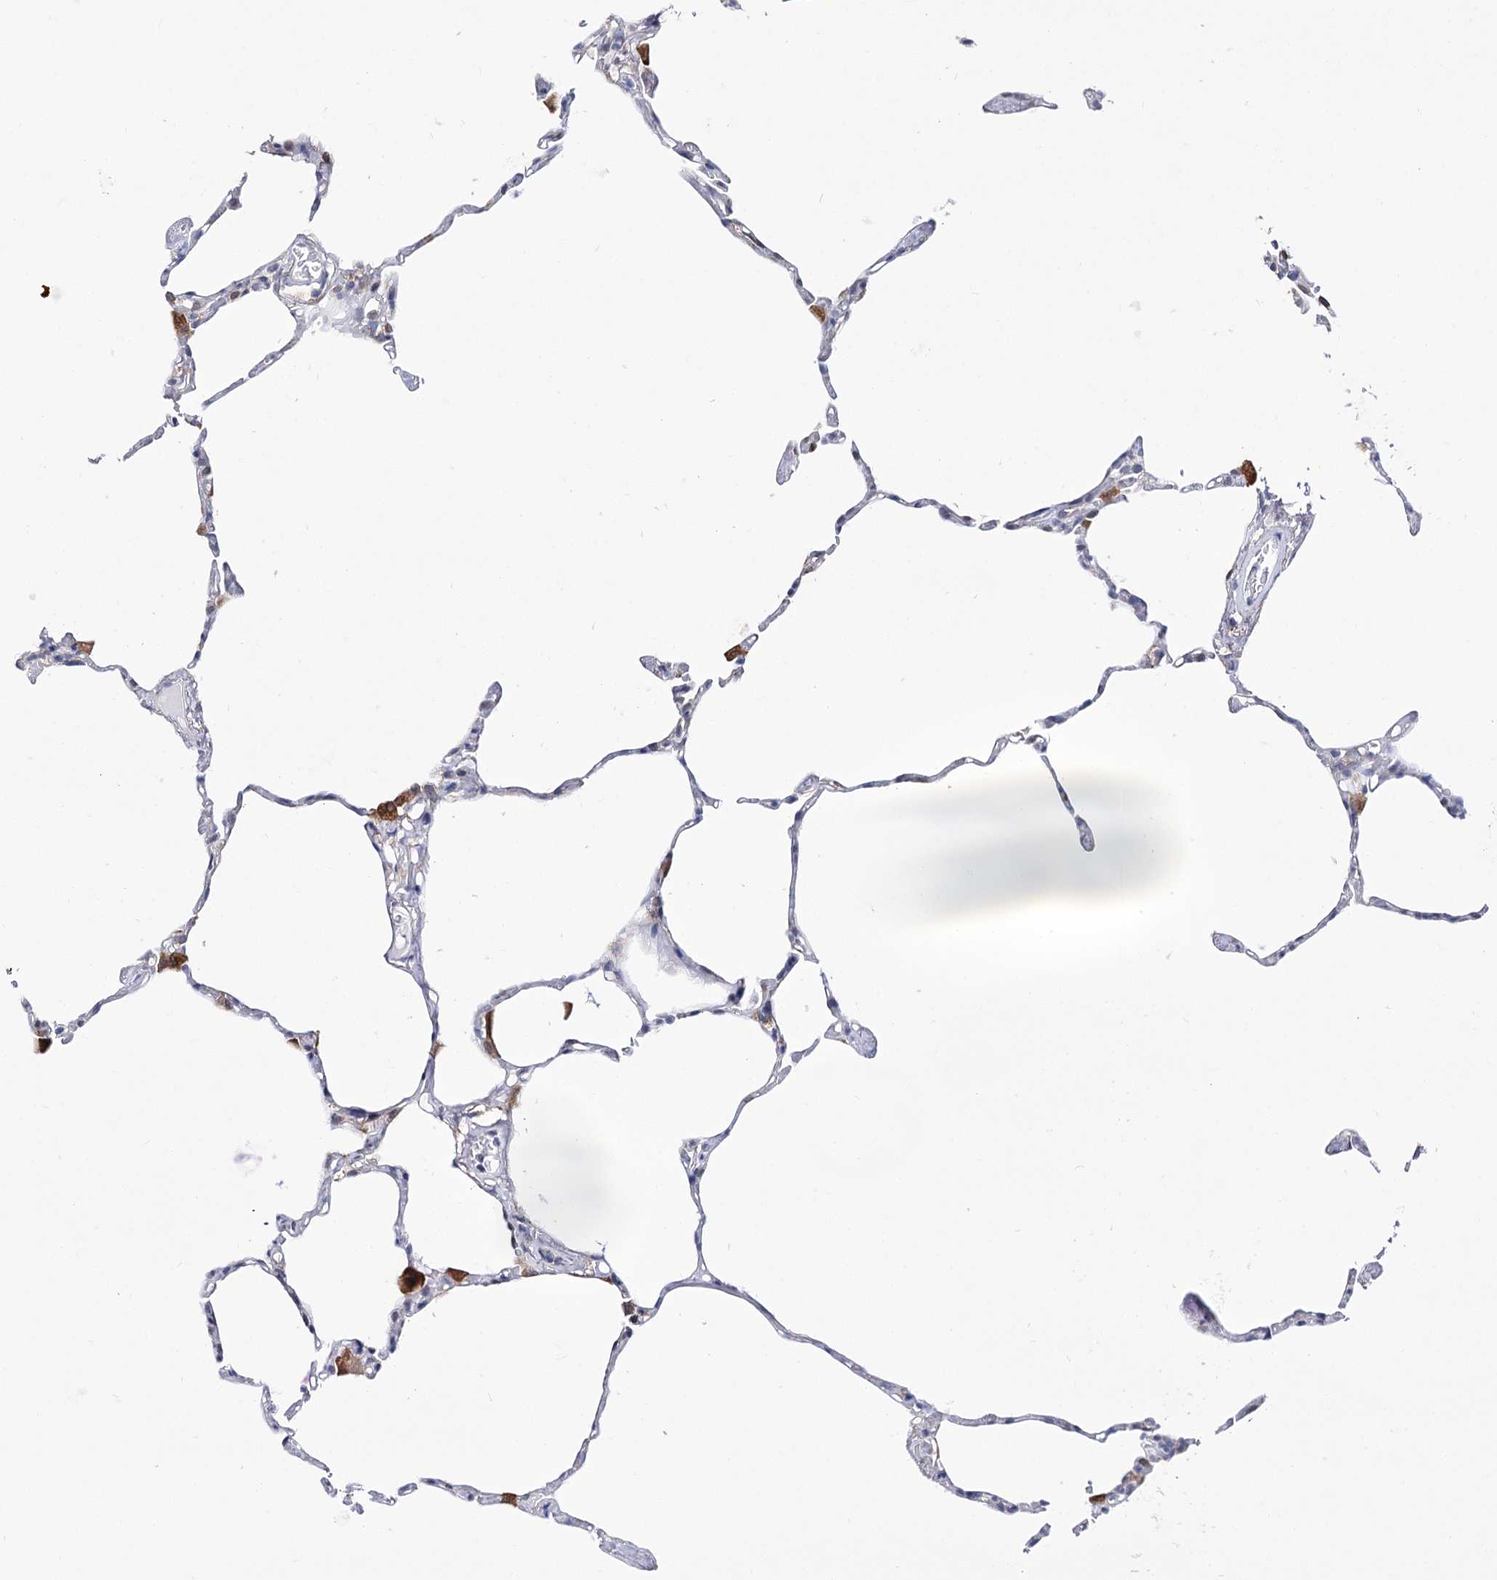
{"staining": {"intensity": "moderate", "quantity": "<25%", "location": "cytoplasmic/membranous"}, "tissue": "lung", "cell_type": "Alveolar cells", "image_type": "normal", "snomed": [{"axis": "morphology", "description": "Normal tissue, NOS"}, {"axis": "topography", "description": "Lung"}], "caption": "Lung stained with immunohistochemistry displays moderate cytoplasmic/membranous expression in about <25% of alveolar cells.", "gene": "TMEM201", "patient": {"sex": "male", "age": 65}}